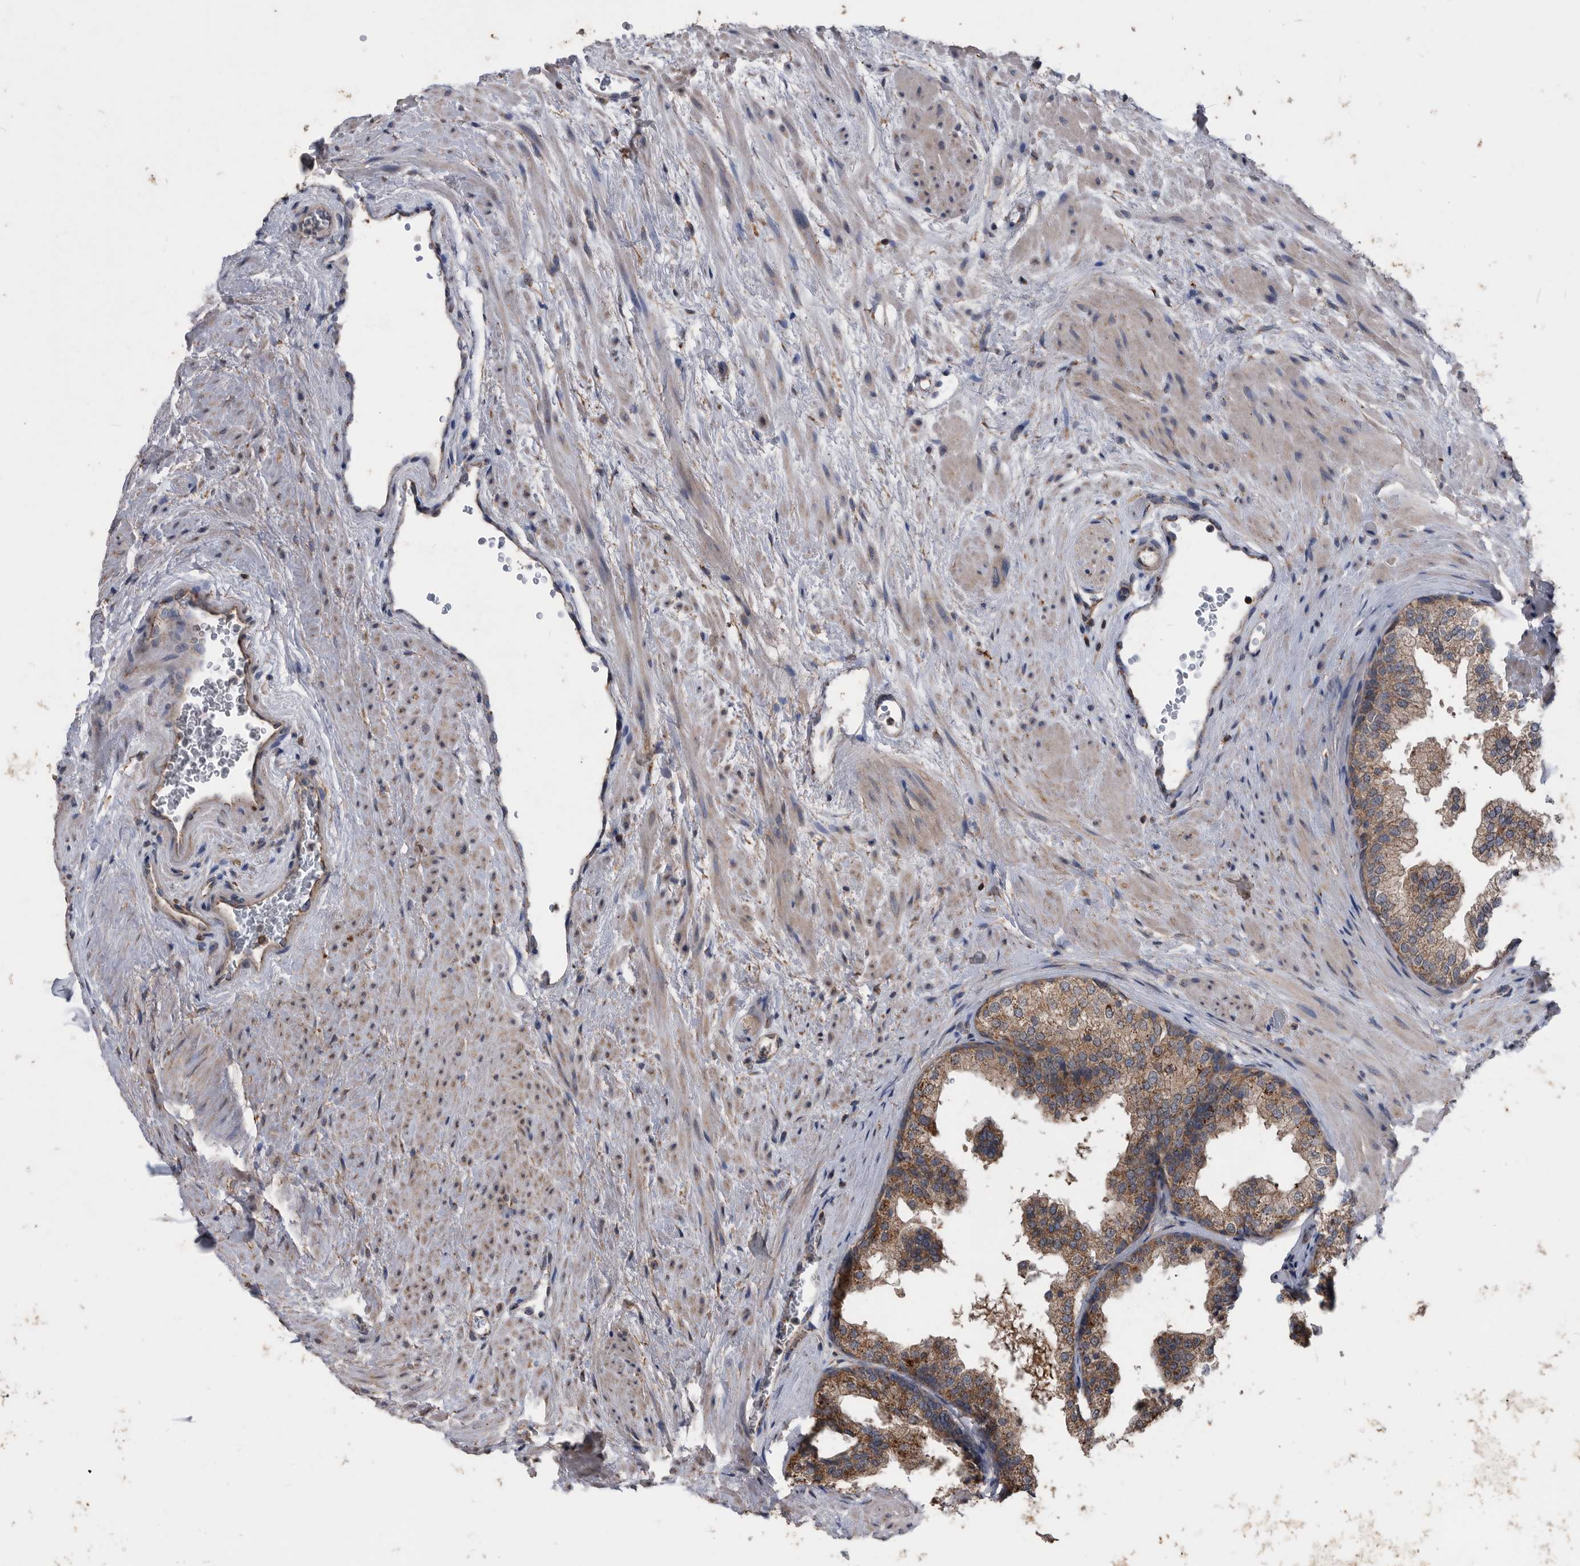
{"staining": {"intensity": "moderate", "quantity": ">75%", "location": "cytoplasmic/membranous"}, "tissue": "prostate", "cell_type": "Glandular cells", "image_type": "normal", "snomed": [{"axis": "morphology", "description": "Normal tissue, NOS"}, {"axis": "topography", "description": "Prostate"}], "caption": "DAB immunohistochemical staining of unremarkable prostate shows moderate cytoplasmic/membranous protein positivity in about >75% of glandular cells.", "gene": "NRBP1", "patient": {"sex": "male", "age": 48}}